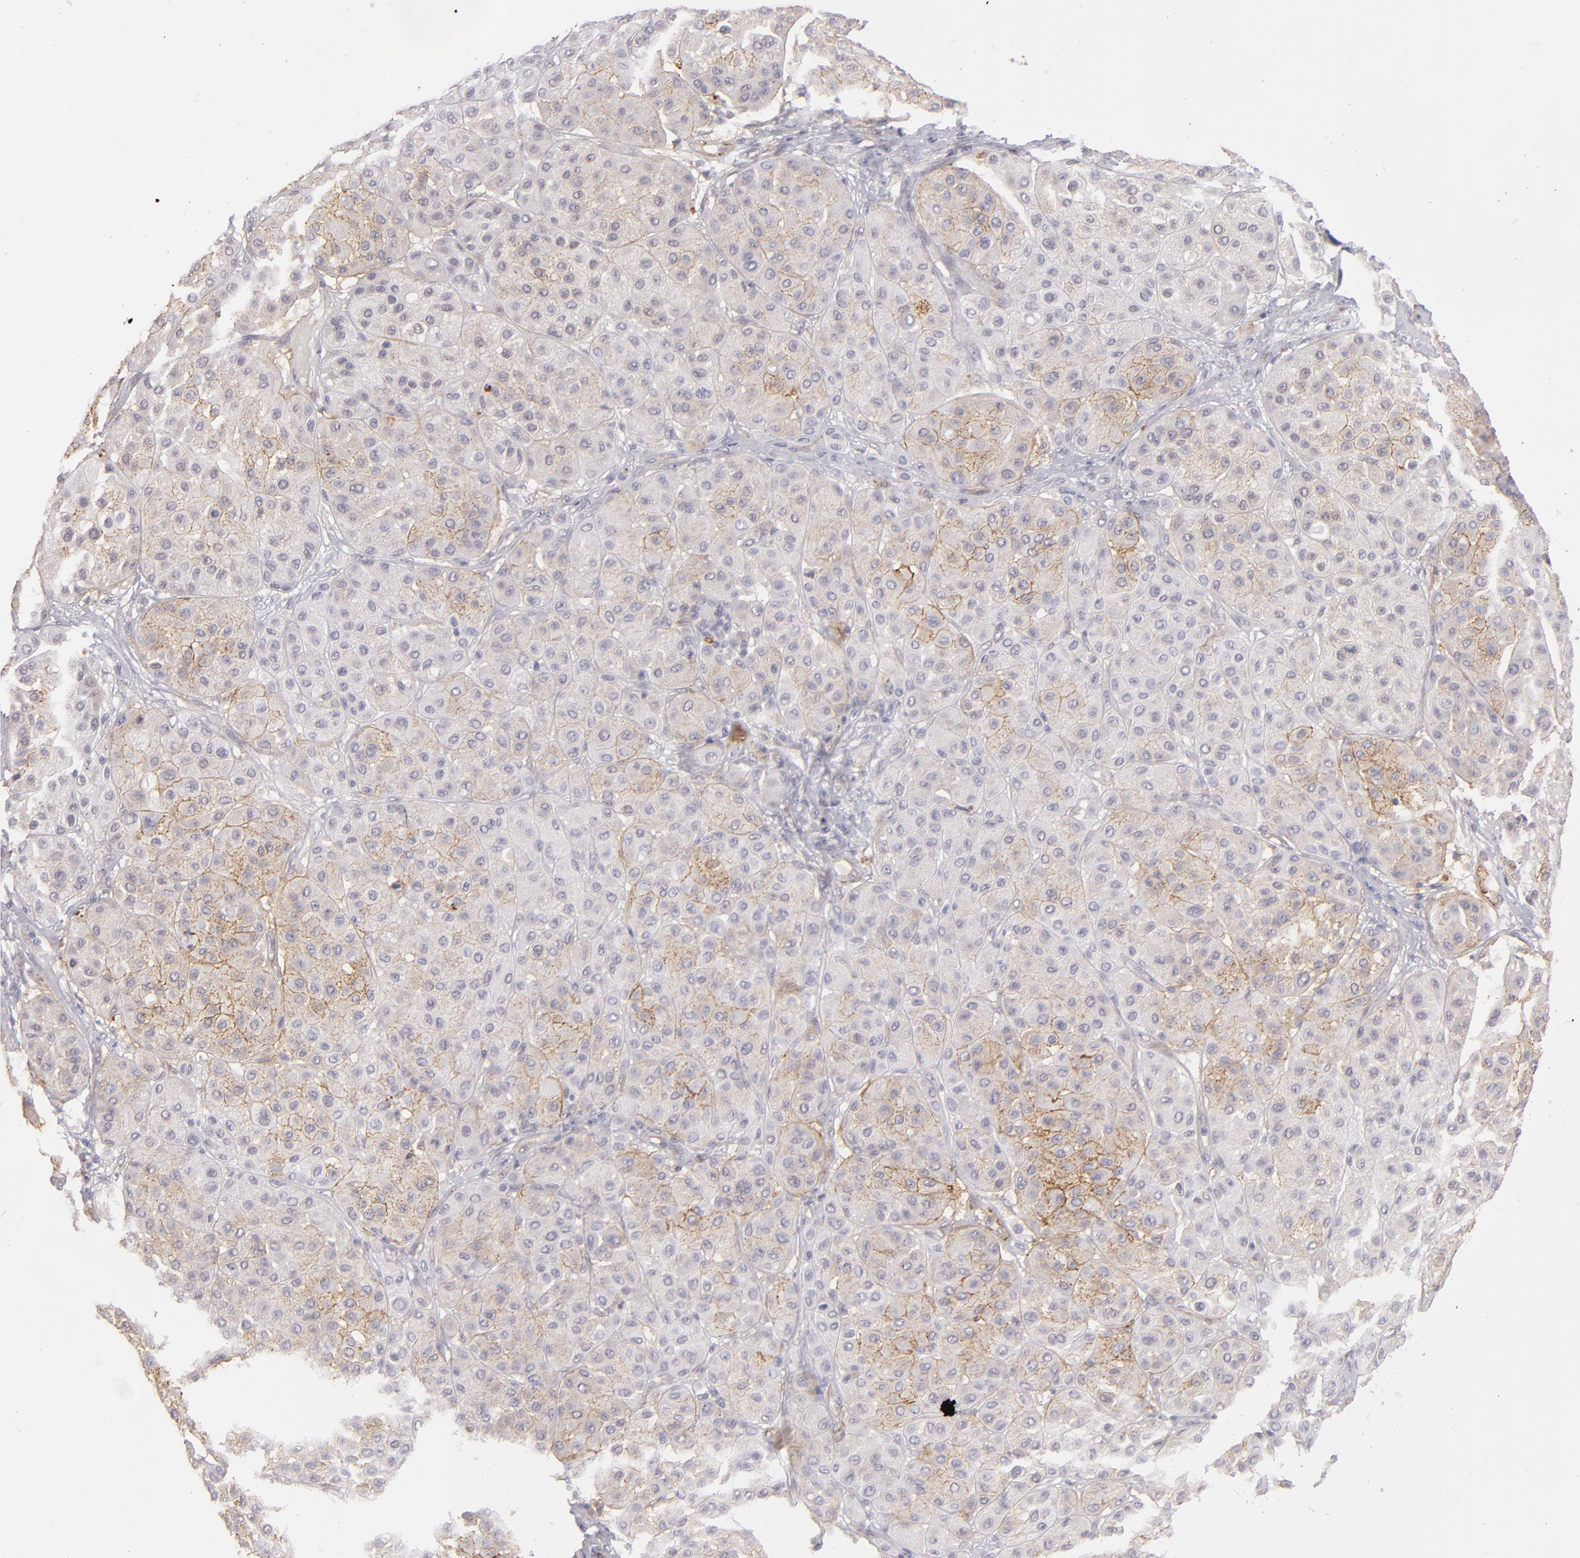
{"staining": {"intensity": "moderate", "quantity": "<25%", "location": "cytoplasmic/membranous"}, "tissue": "melanoma", "cell_type": "Tumor cells", "image_type": "cancer", "snomed": [{"axis": "morphology", "description": "Normal tissue, NOS"}, {"axis": "morphology", "description": "Malignant melanoma, Metastatic site"}, {"axis": "topography", "description": "Skin"}], "caption": "Immunohistochemistry staining of melanoma, which displays low levels of moderate cytoplasmic/membranous positivity in about <25% of tumor cells indicating moderate cytoplasmic/membranous protein positivity. The staining was performed using DAB (brown) for protein detection and nuclei were counterstained in hematoxylin (blue).", "gene": "THBD", "patient": {"sex": "male", "age": 41}}